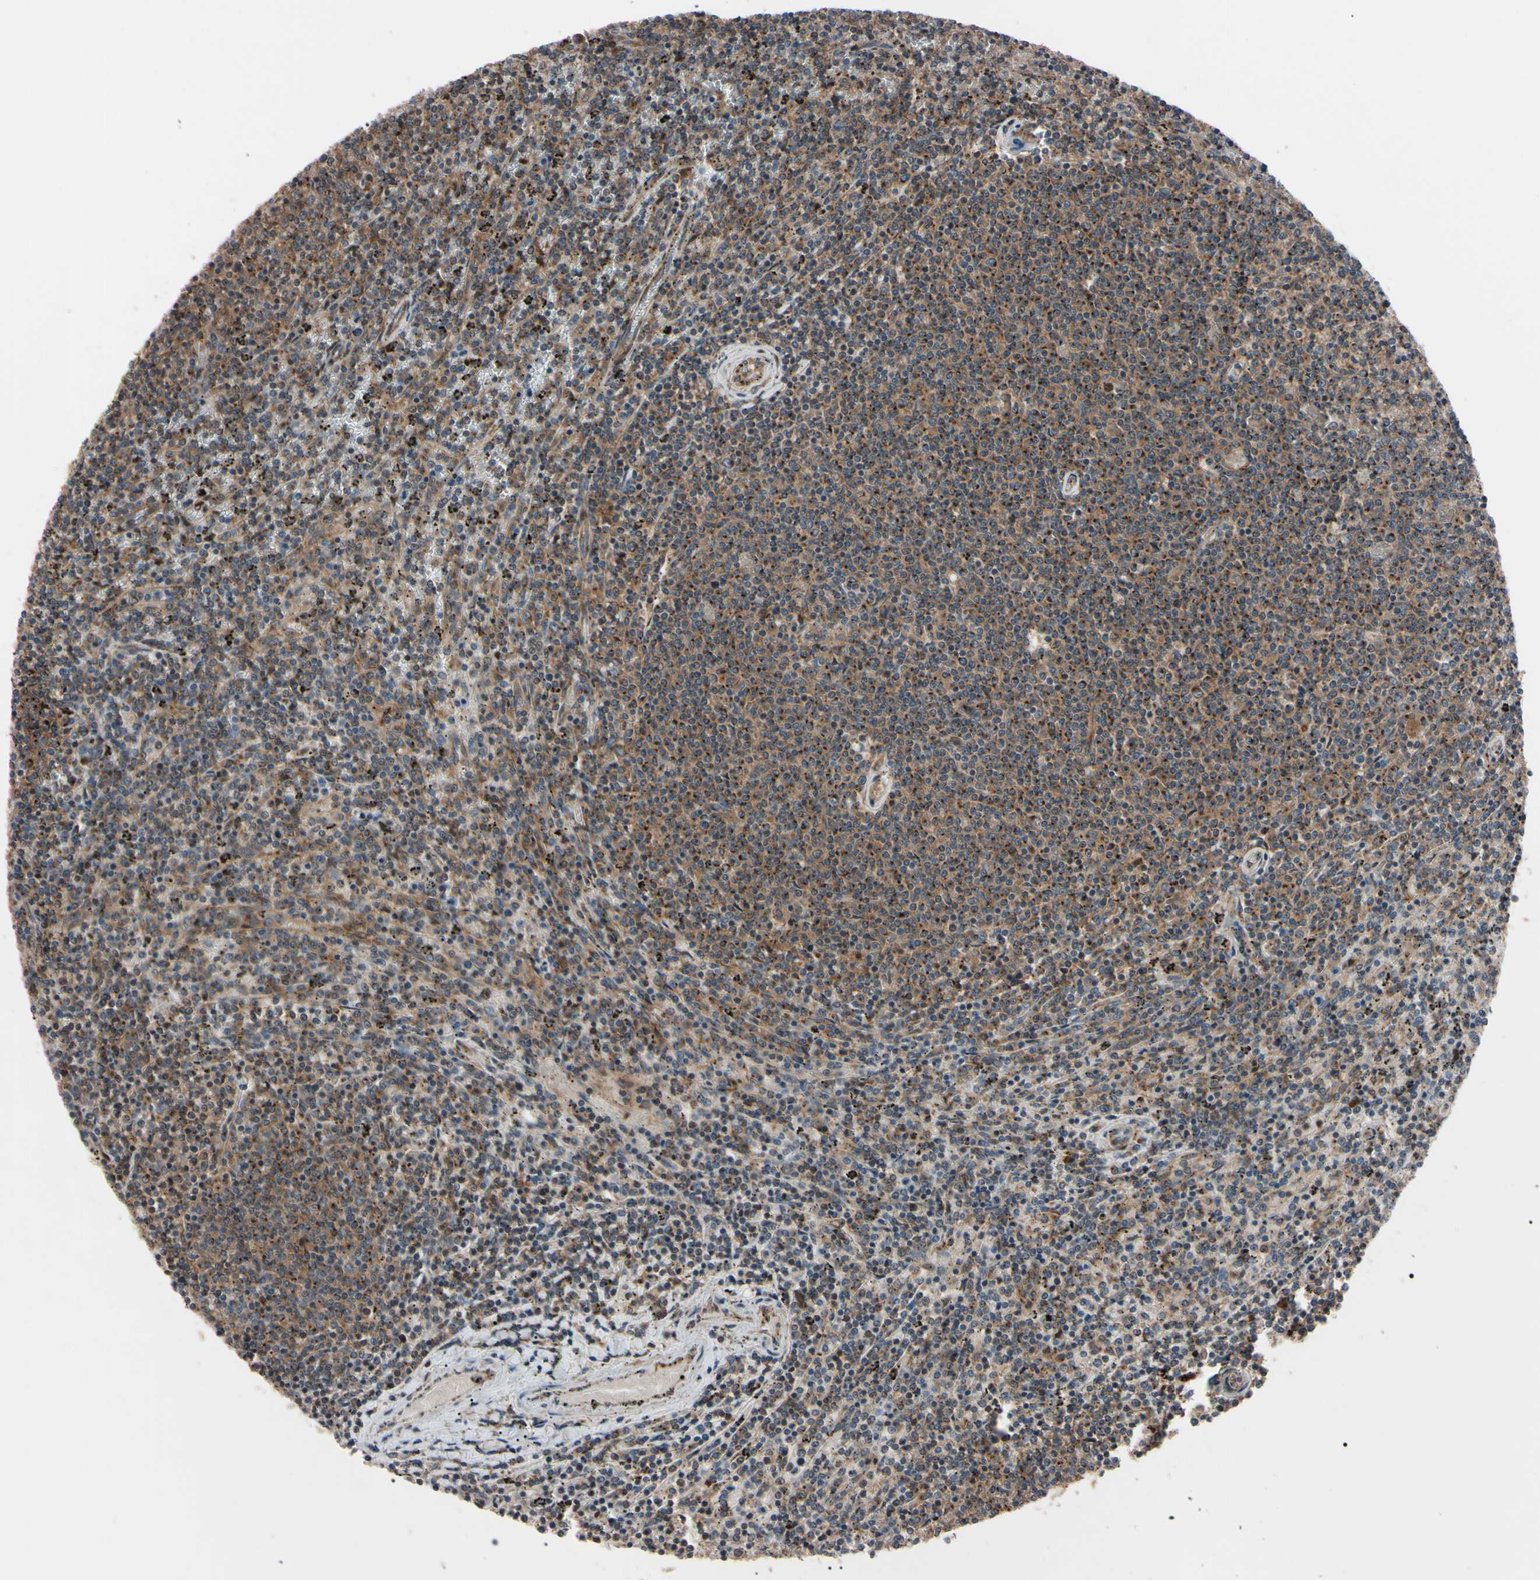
{"staining": {"intensity": "strong", "quantity": ">75%", "location": "cytoplasmic/membranous"}, "tissue": "lymphoma", "cell_type": "Tumor cells", "image_type": "cancer", "snomed": [{"axis": "morphology", "description": "Malignant lymphoma, non-Hodgkin's type, Low grade"}, {"axis": "topography", "description": "Spleen"}], "caption": "The photomicrograph displays immunohistochemical staining of lymphoma. There is strong cytoplasmic/membranous positivity is seen in about >75% of tumor cells.", "gene": "GUCY1B1", "patient": {"sex": "female", "age": 50}}